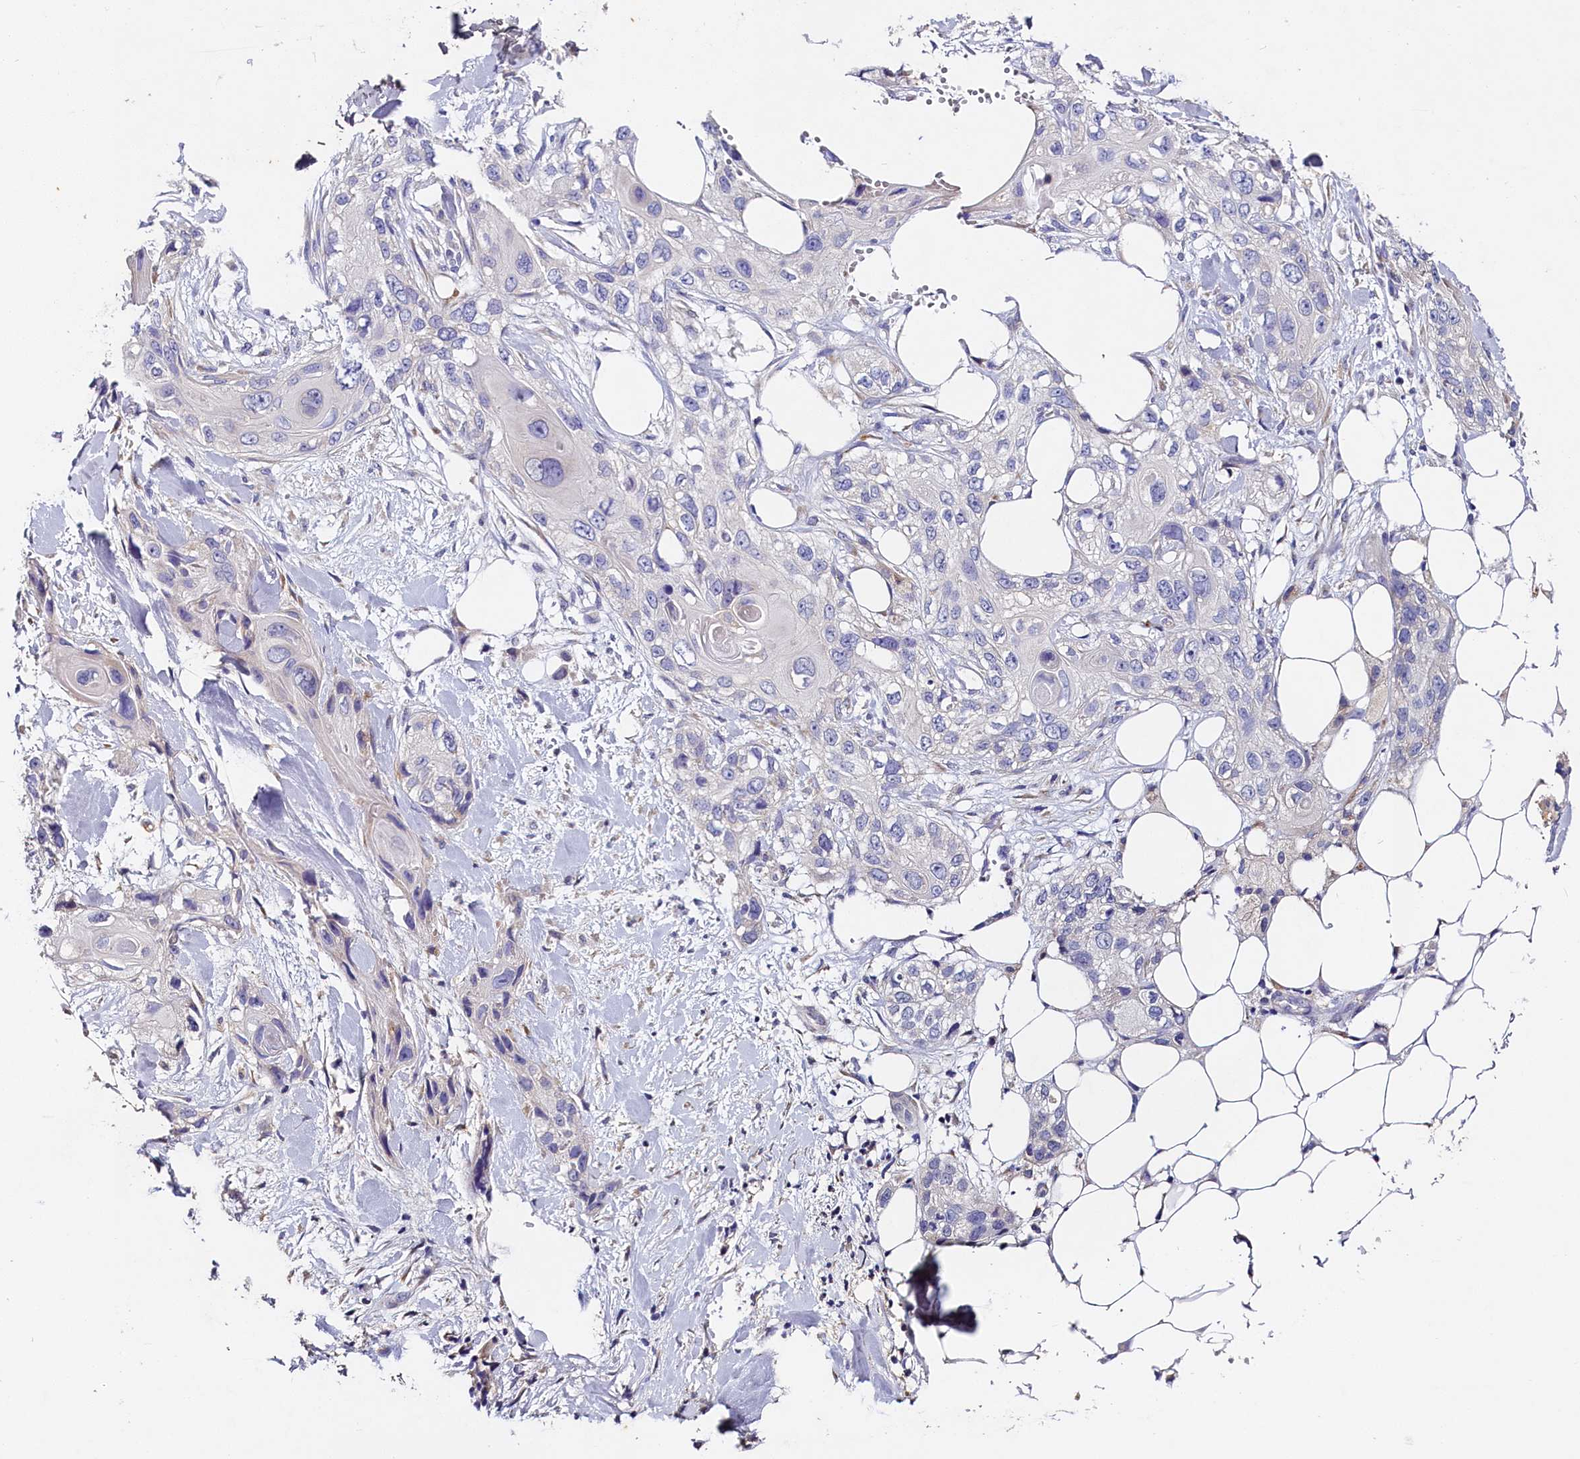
{"staining": {"intensity": "negative", "quantity": "none", "location": "none"}, "tissue": "skin cancer", "cell_type": "Tumor cells", "image_type": "cancer", "snomed": [{"axis": "morphology", "description": "Normal tissue, NOS"}, {"axis": "morphology", "description": "Squamous cell carcinoma, NOS"}, {"axis": "topography", "description": "Skin"}], "caption": "The micrograph shows no staining of tumor cells in skin cancer. (DAB (3,3'-diaminobenzidine) immunohistochemistry visualized using brightfield microscopy, high magnification).", "gene": "ST7L", "patient": {"sex": "male", "age": 72}}